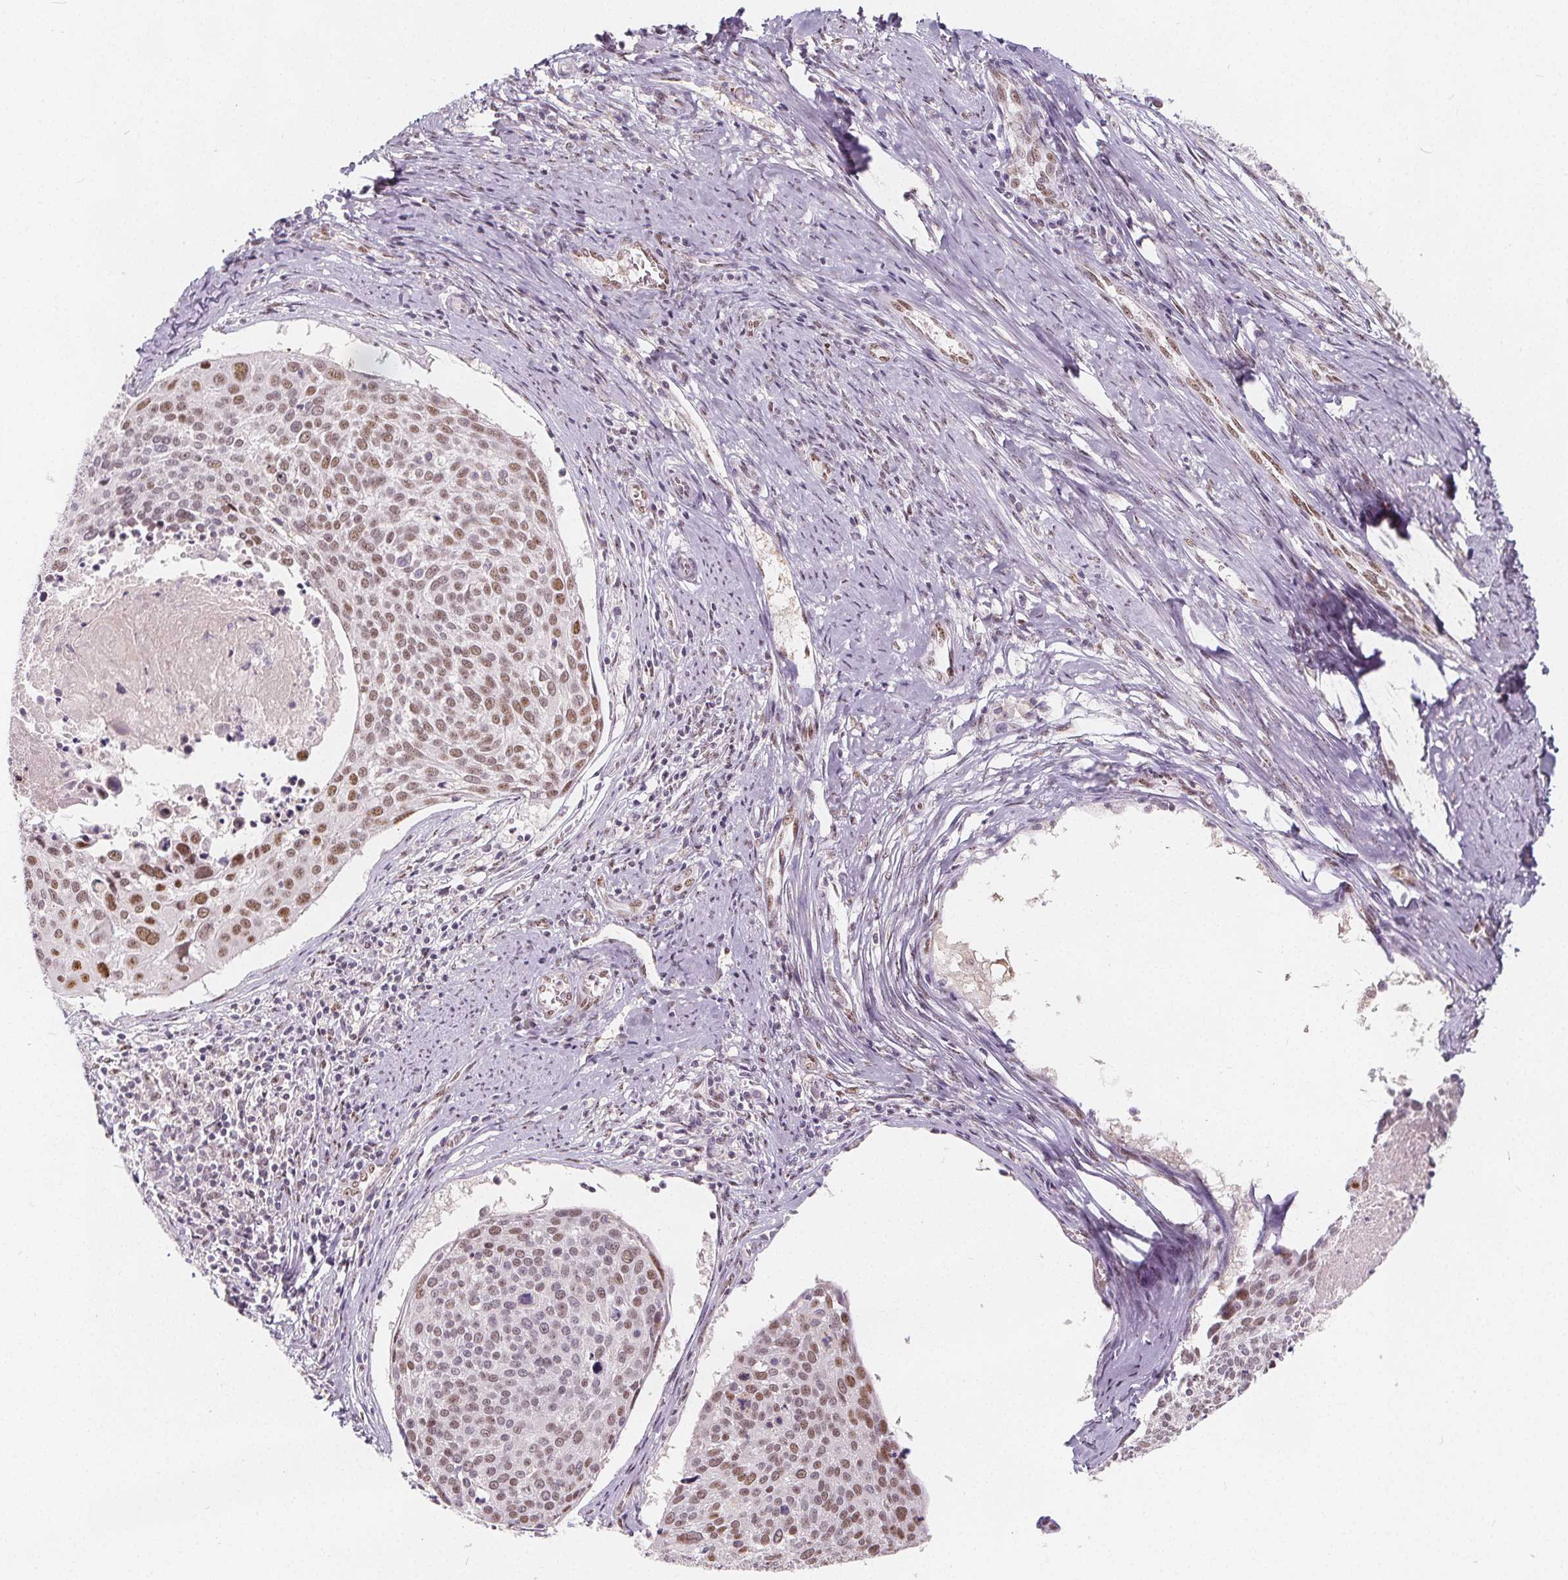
{"staining": {"intensity": "weak", "quantity": "25%-75%", "location": "cytoplasmic/membranous,nuclear"}, "tissue": "cervical cancer", "cell_type": "Tumor cells", "image_type": "cancer", "snomed": [{"axis": "morphology", "description": "Squamous cell carcinoma, NOS"}, {"axis": "topography", "description": "Cervix"}], "caption": "Cervical squamous cell carcinoma stained with a protein marker demonstrates weak staining in tumor cells.", "gene": "DRC3", "patient": {"sex": "female", "age": 39}}